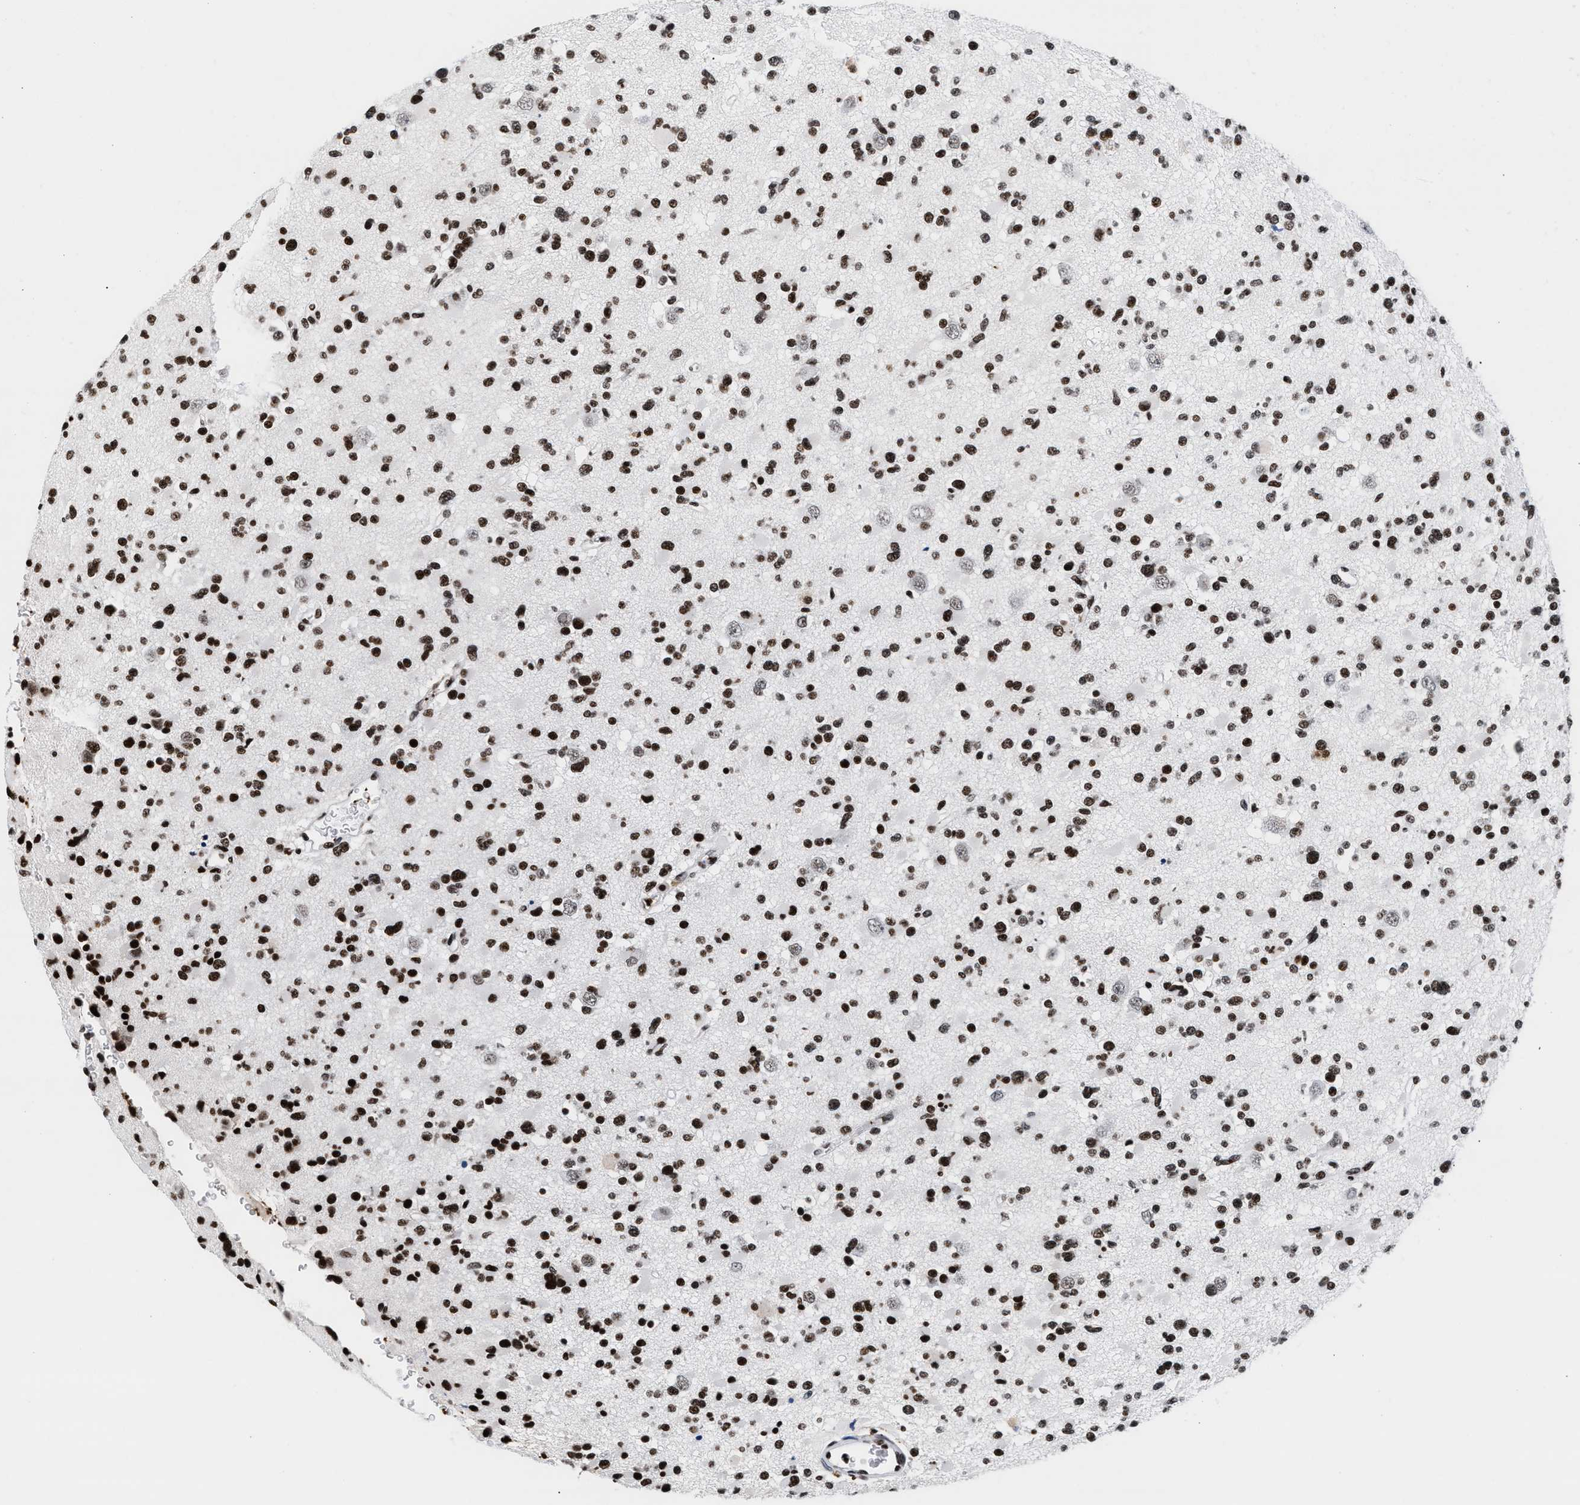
{"staining": {"intensity": "strong", "quantity": ">75%", "location": "nuclear"}, "tissue": "glioma", "cell_type": "Tumor cells", "image_type": "cancer", "snomed": [{"axis": "morphology", "description": "Glioma, malignant, Low grade"}, {"axis": "topography", "description": "Brain"}], "caption": "DAB immunohistochemical staining of human glioma exhibits strong nuclear protein positivity in approximately >75% of tumor cells. (DAB IHC with brightfield microscopy, high magnification).", "gene": "RAD21", "patient": {"sex": "female", "age": 22}}